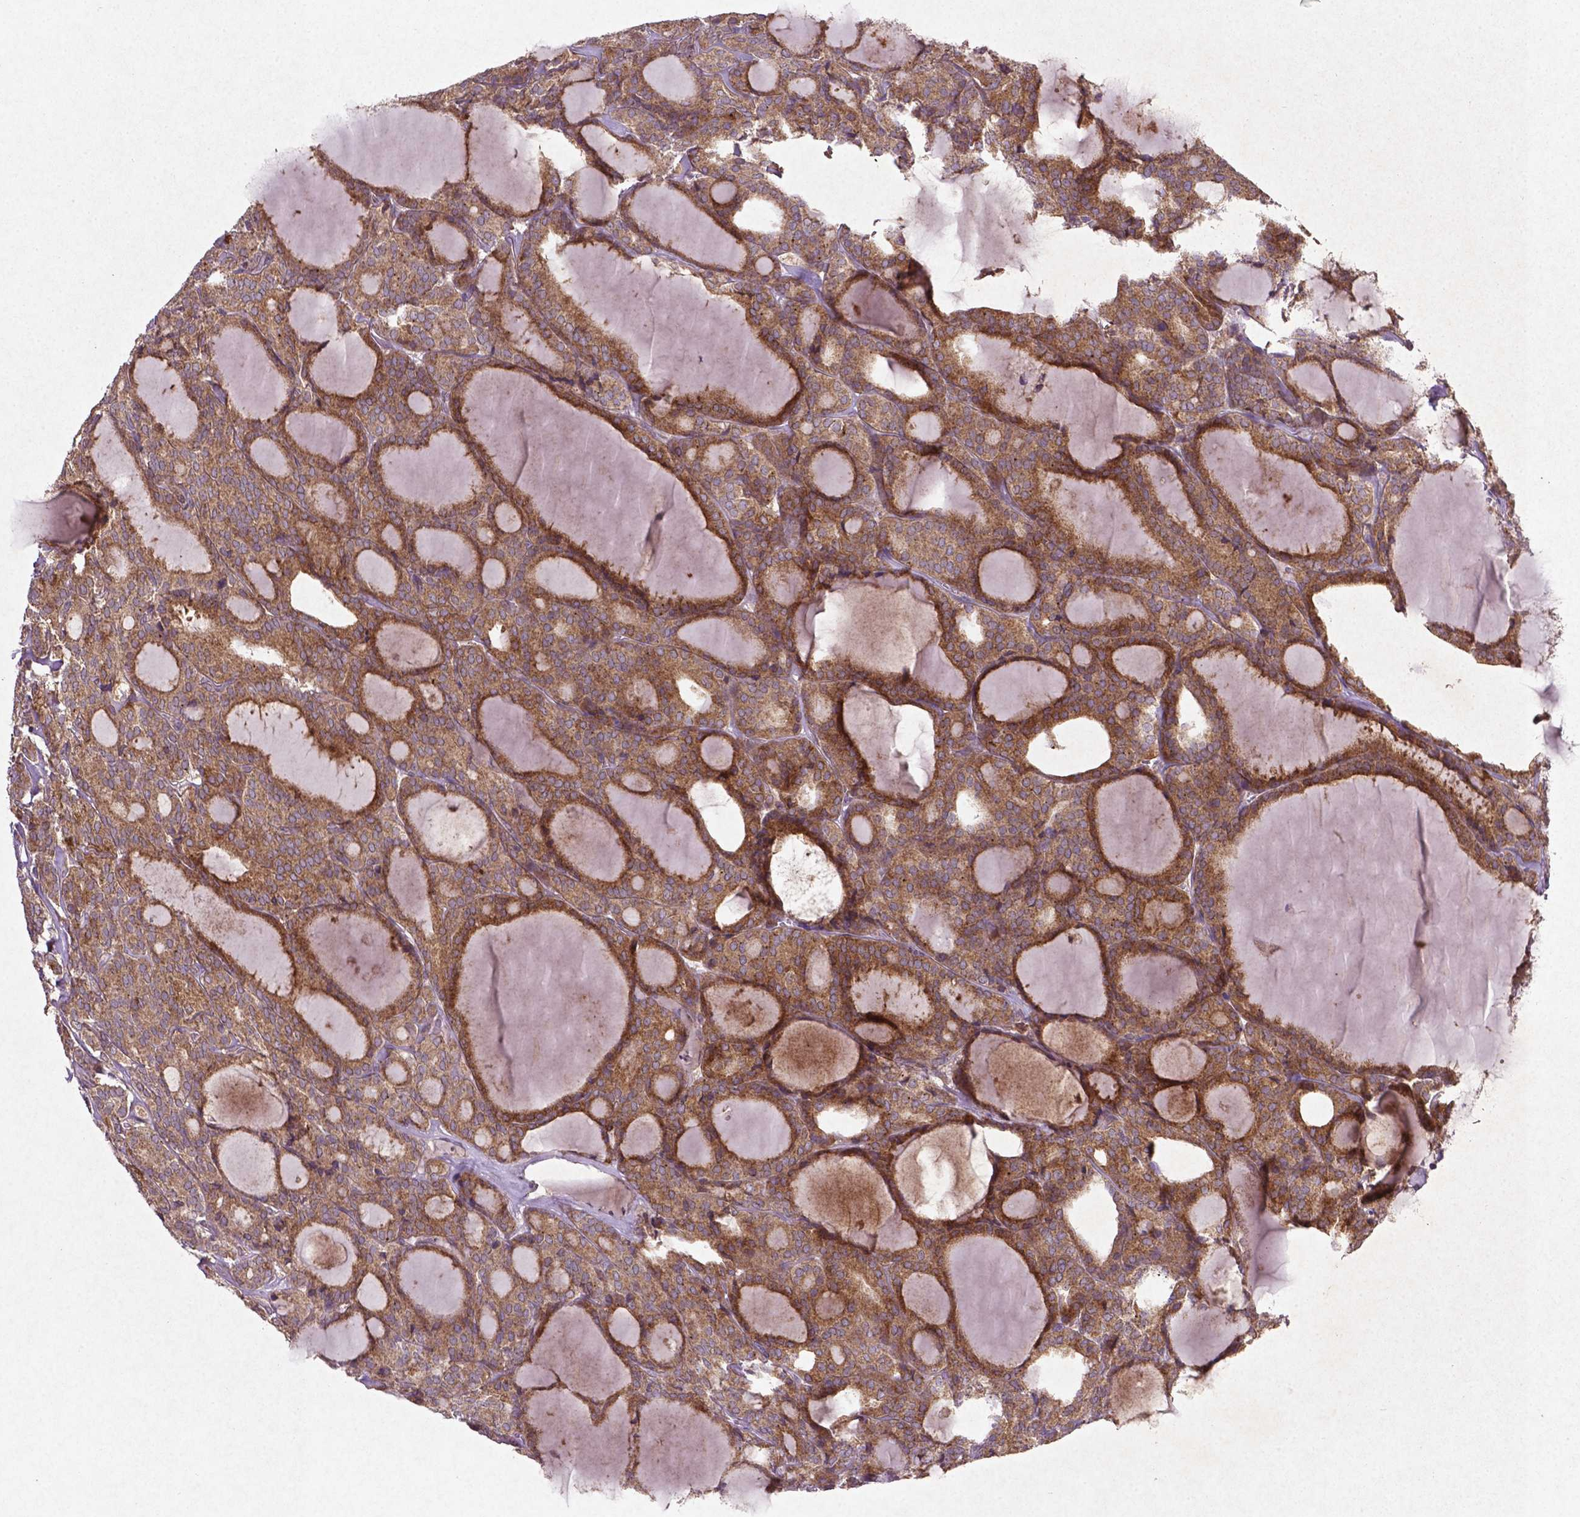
{"staining": {"intensity": "moderate", "quantity": ">75%", "location": "cytoplasmic/membranous"}, "tissue": "thyroid cancer", "cell_type": "Tumor cells", "image_type": "cancer", "snomed": [{"axis": "morphology", "description": "Follicular adenoma carcinoma, NOS"}, {"axis": "topography", "description": "Thyroid gland"}], "caption": "Protein analysis of thyroid cancer (follicular adenoma carcinoma) tissue shows moderate cytoplasmic/membranous staining in approximately >75% of tumor cells.", "gene": "MTOR", "patient": {"sex": "male", "age": 74}}